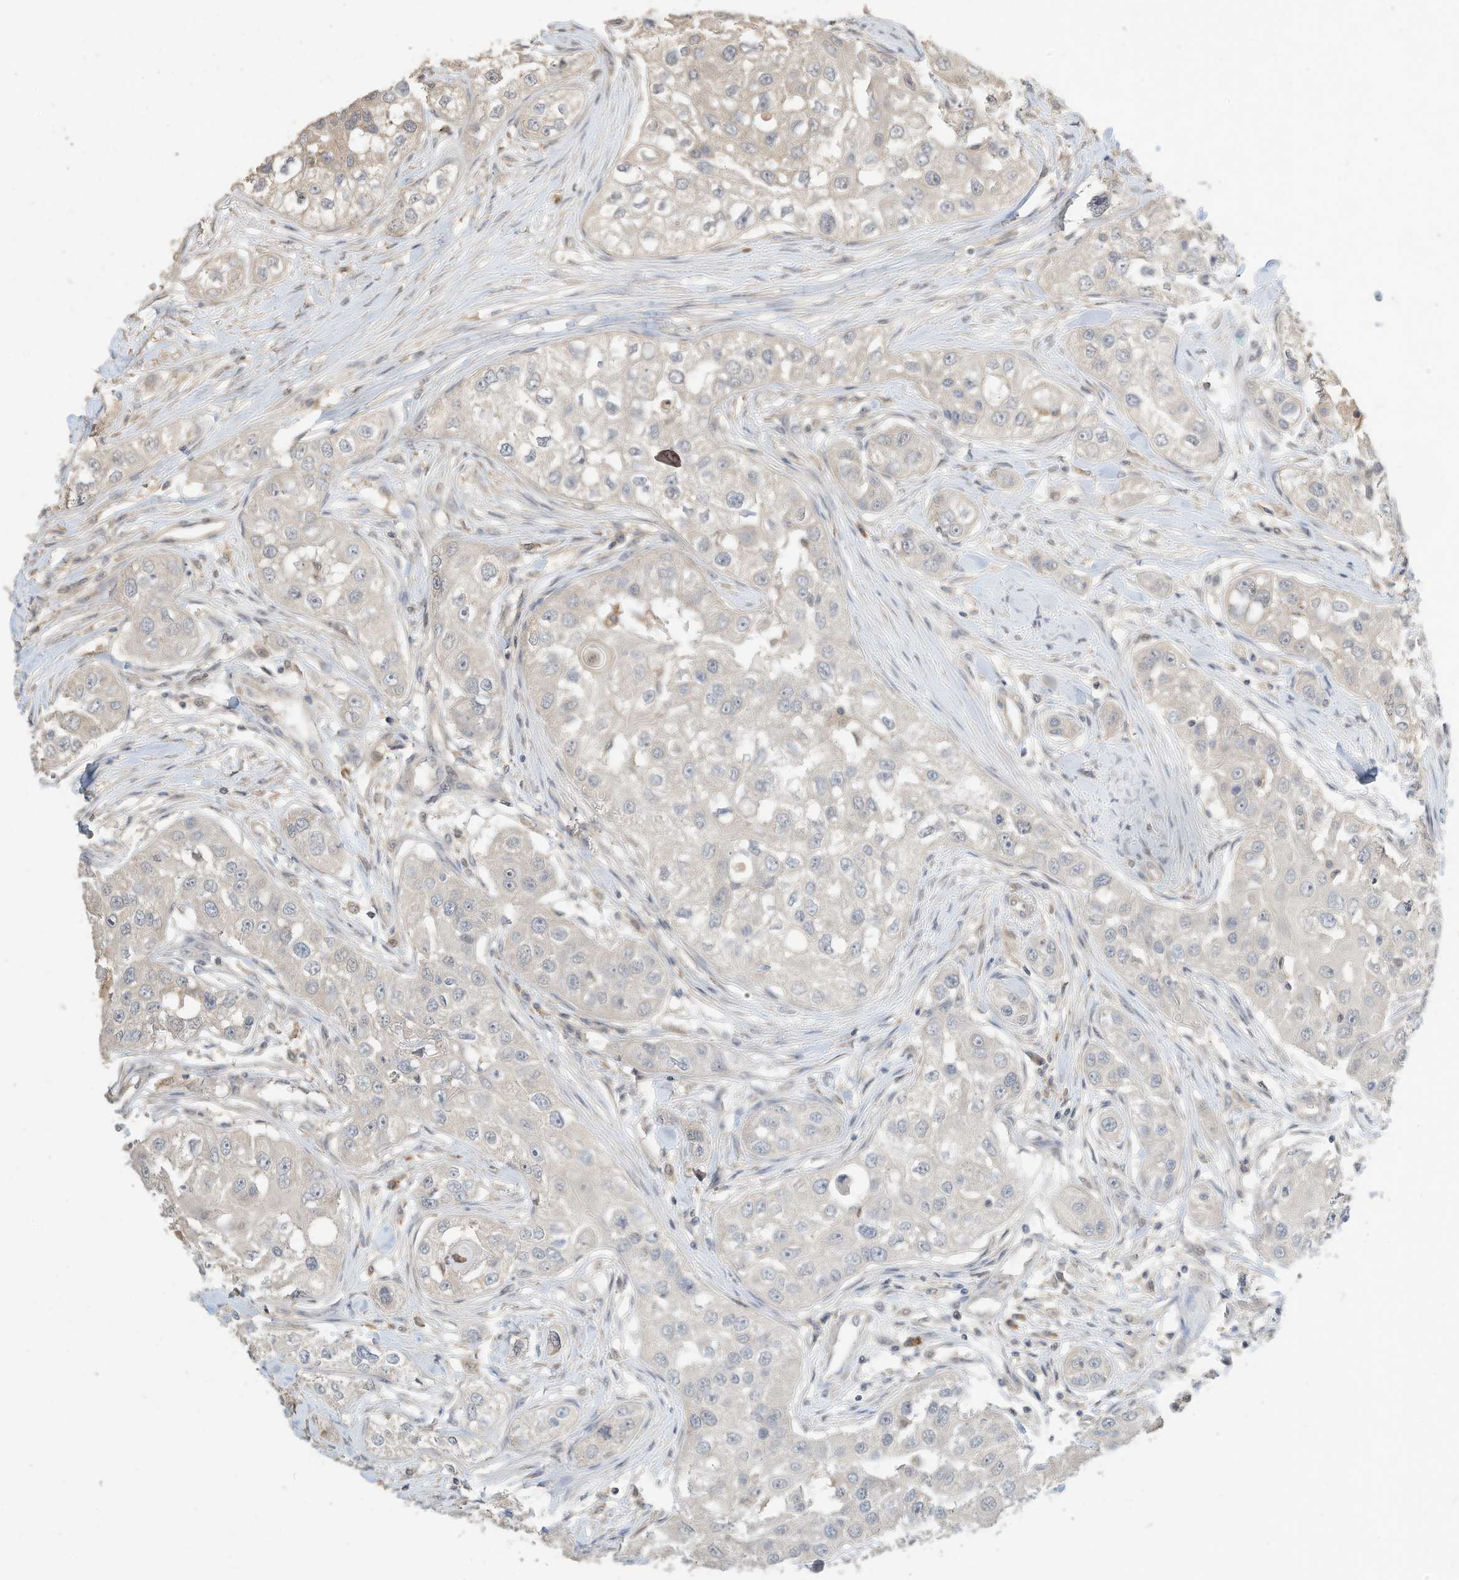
{"staining": {"intensity": "negative", "quantity": "none", "location": "none"}, "tissue": "head and neck cancer", "cell_type": "Tumor cells", "image_type": "cancer", "snomed": [{"axis": "morphology", "description": "Normal tissue, NOS"}, {"axis": "morphology", "description": "Squamous cell carcinoma, NOS"}, {"axis": "topography", "description": "Skeletal muscle"}, {"axis": "topography", "description": "Head-Neck"}], "caption": "Tumor cells show no significant staining in head and neck squamous cell carcinoma.", "gene": "OFD1", "patient": {"sex": "male", "age": 51}}